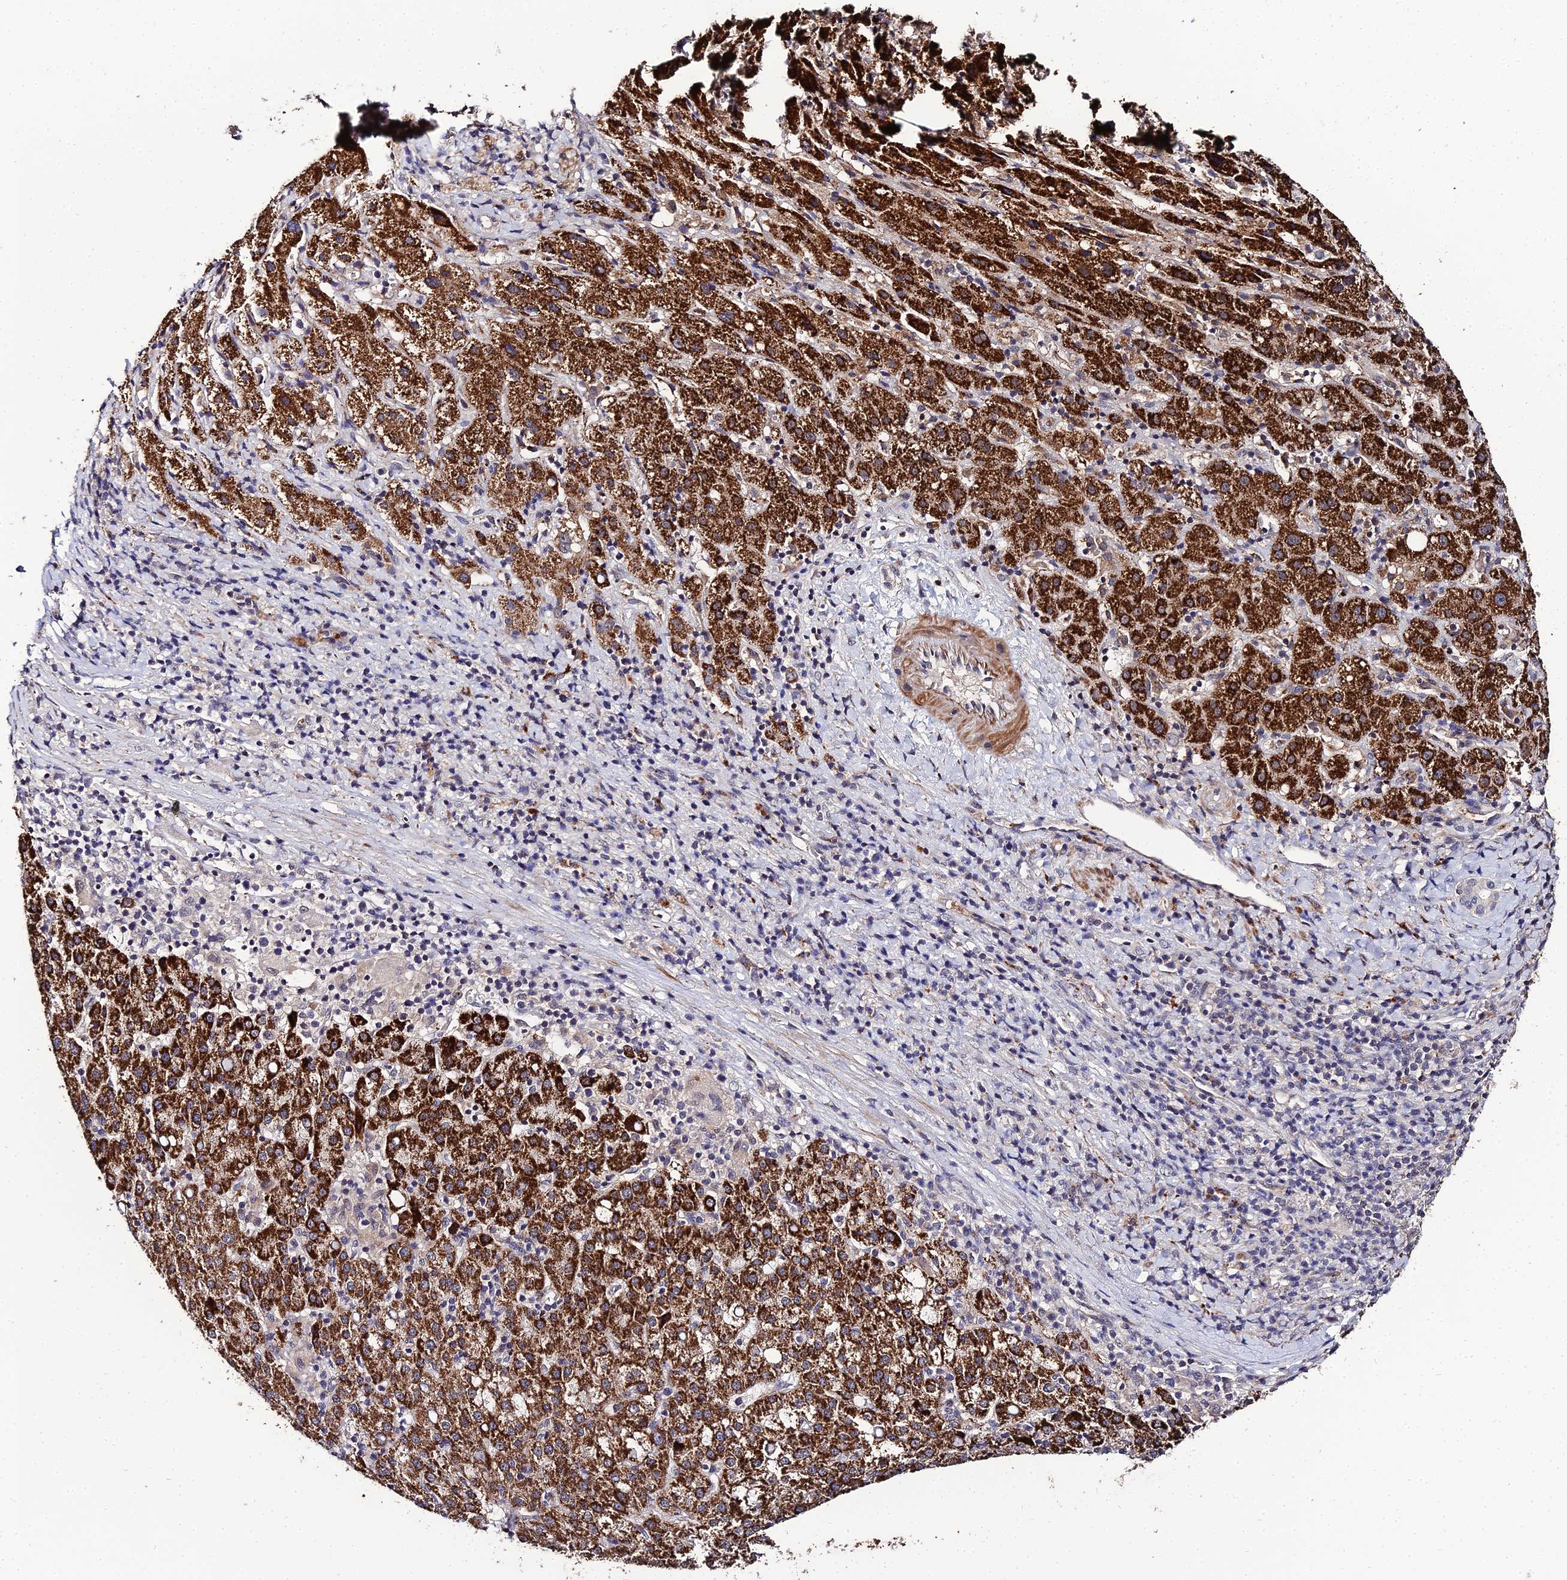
{"staining": {"intensity": "strong", "quantity": ">75%", "location": "cytoplasmic/membranous"}, "tissue": "liver cancer", "cell_type": "Tumor cells", "image_type": "cancer", "snomed": [{"axis": "morphology", "description": "Carcinoma, Hepatocellular, NOS"}, {"axis": "topography", "description": "Liver"}], "caption": "Immunohistochemistry of human liver cancer (hepatocellular carcinoma) demonstrates high levels of strong cytoplasmic/membranous positivity in approximately >75% of tumor cells.", "gene": "LSM5", "patient": {"sex": "female", "age": 58}}